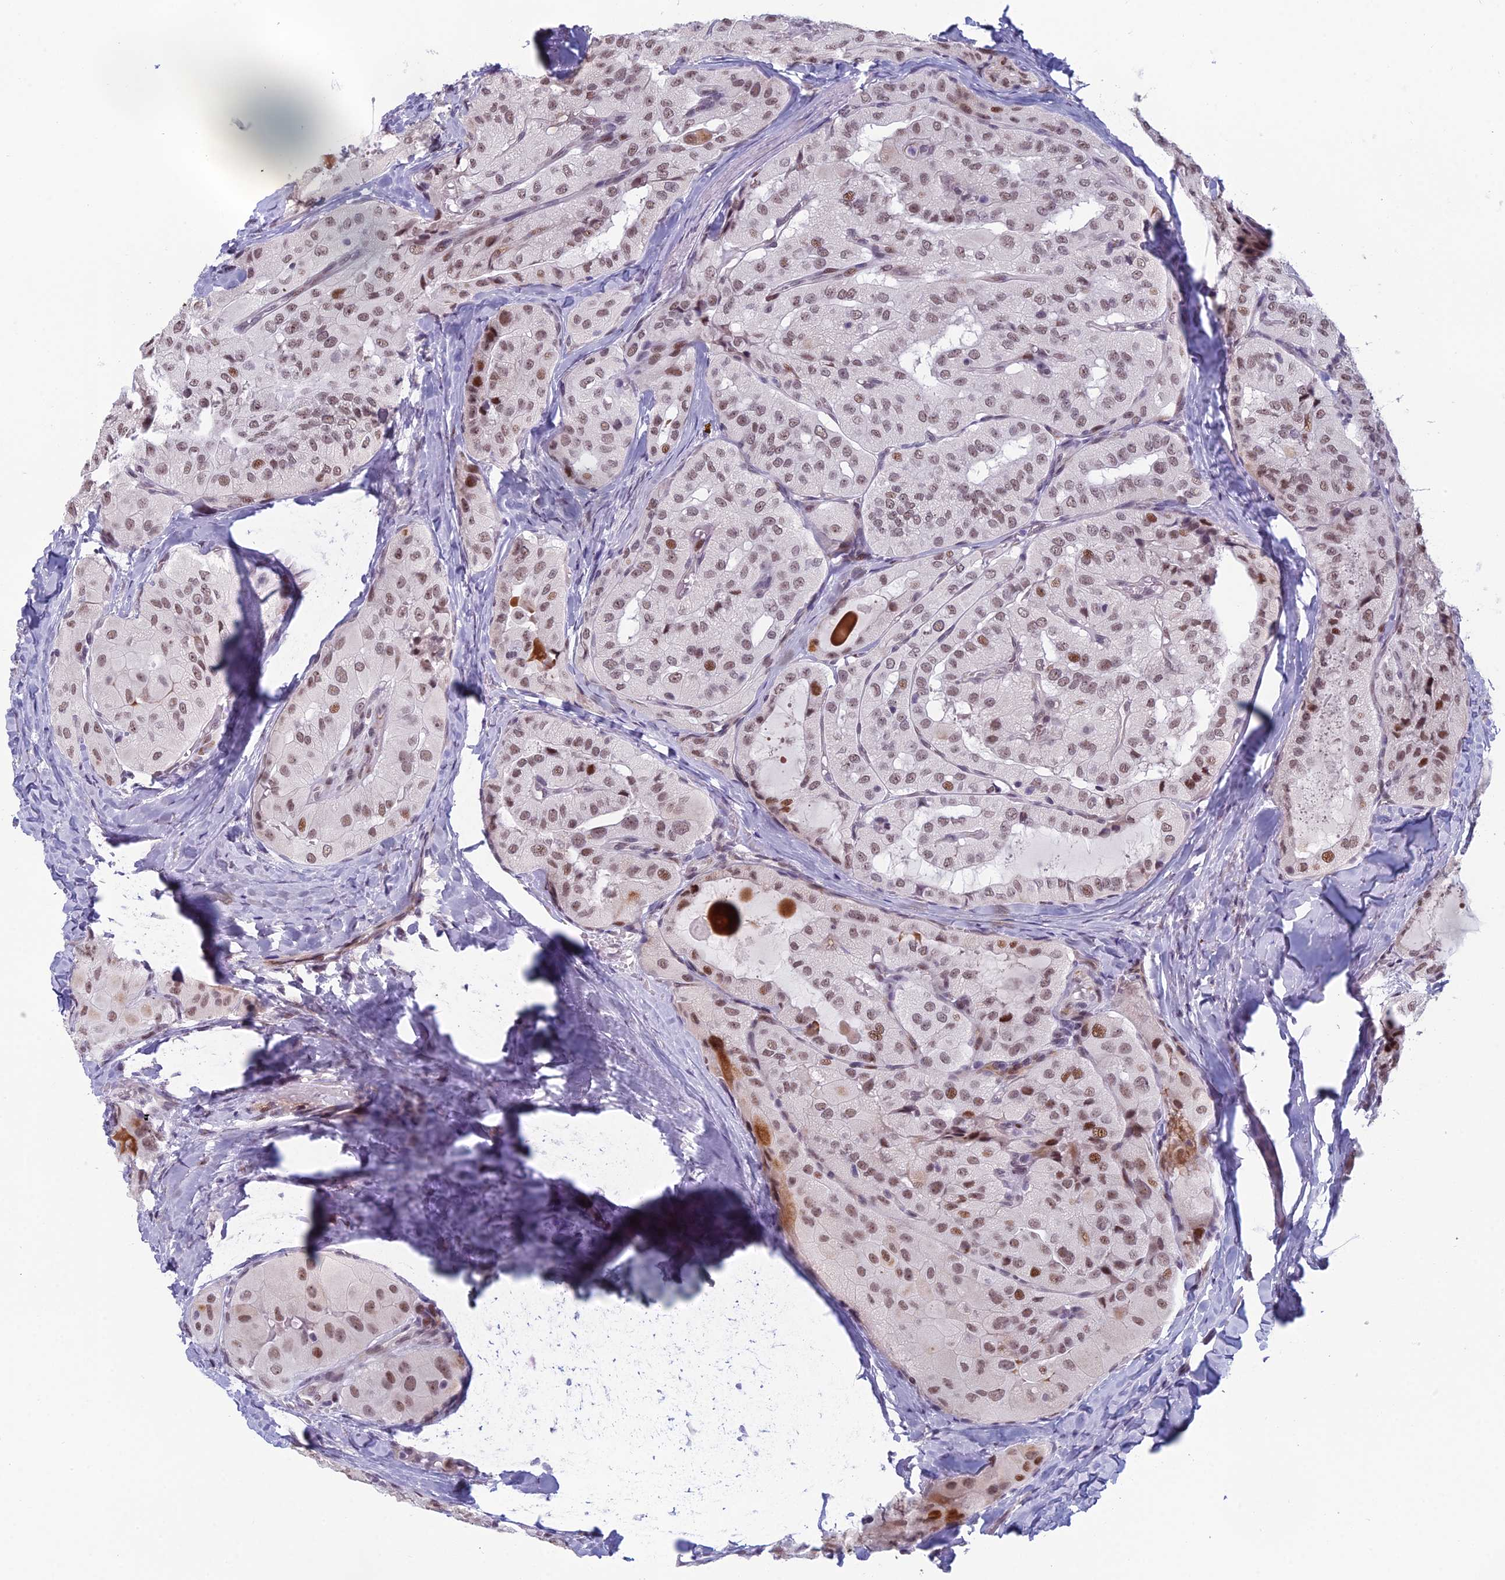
{"staining": {"intensity": "moderate", "quantity": ">75%", "location": "nuclear"}, "tissue": "thyroid cancer", "cell_type": "Tumor cells", "image_type": "cancer", "snomed": [{"axis": "morphology", "description": "Normal tissue, NOS"}, {"axis": "morphology", "description": "Papillary adenocarcinoma, NOS"}, {"axis": "topography", "description": "Thyroid gland"}], "caption": "Immunohistochemical staining of human thyroid papillary adenocarcinoma displays medium levels of moderate nuclear expression in approximately >75% of tumor cells. (IHC, brightfield microscopy, high magnification).", "gene": "RGS17", "patient": {"sex": "female", "age": 59}}